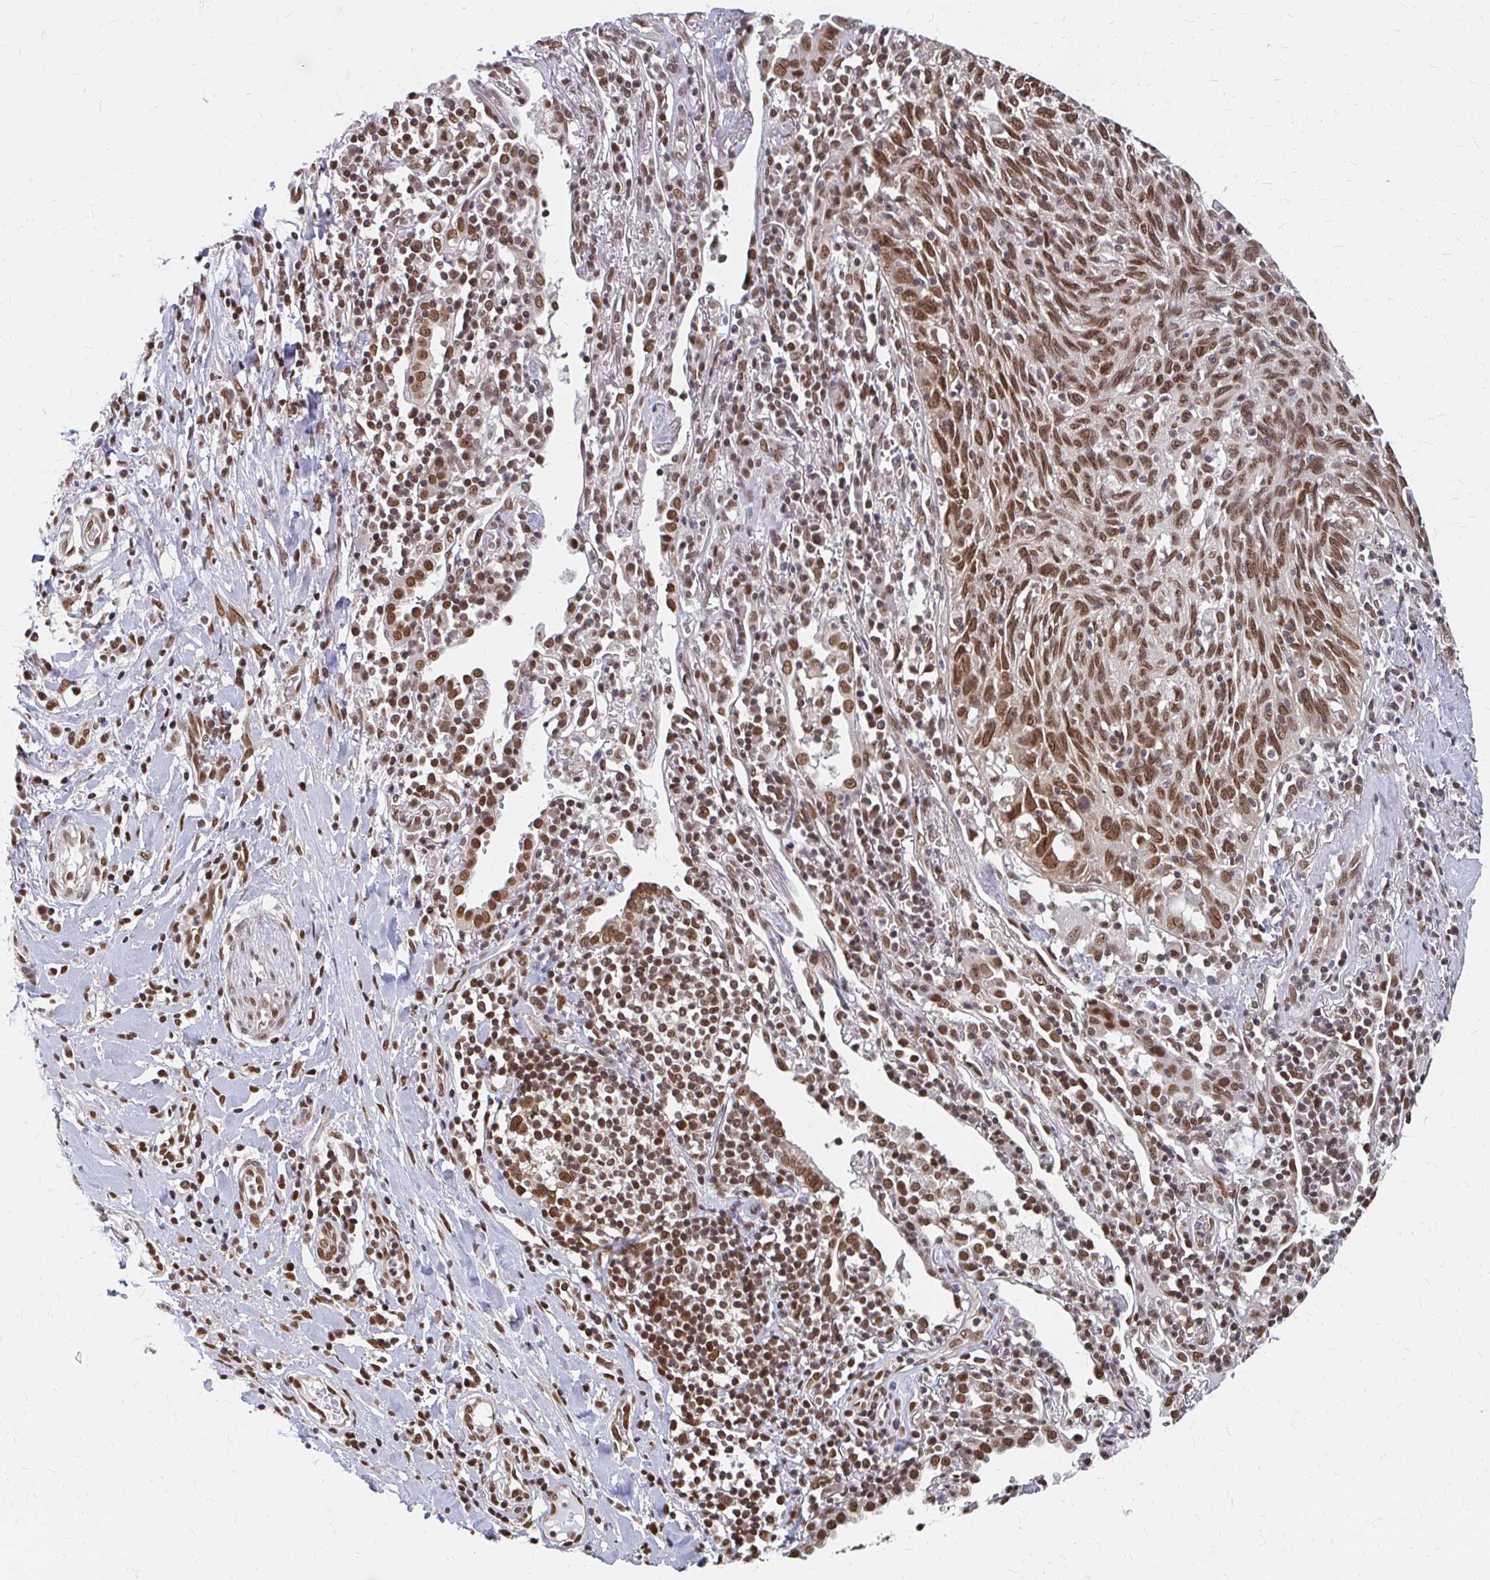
{"staining": {"intensity": "moderate", "quantity": ">75%", "location": "cytoplasmic/membranous,nuclear"}, "tissue": "lung cancer", "cell_type": "Tumor cells", "image_type": "cancer", "snomed": [{"axis": "morphology", "description": "Squamous cell carcinoma, NOS"}, {"axis": "topography", "description": "Lung"}], "caption": "Protein staining exhibits moderate cytoplasmic/membranous and nuclear staining in approximately >75% of tumor cells in squamous cell carcinoma (lung).", "gene": "XPO1", "patient": {"sex": "female", "age": 66}}